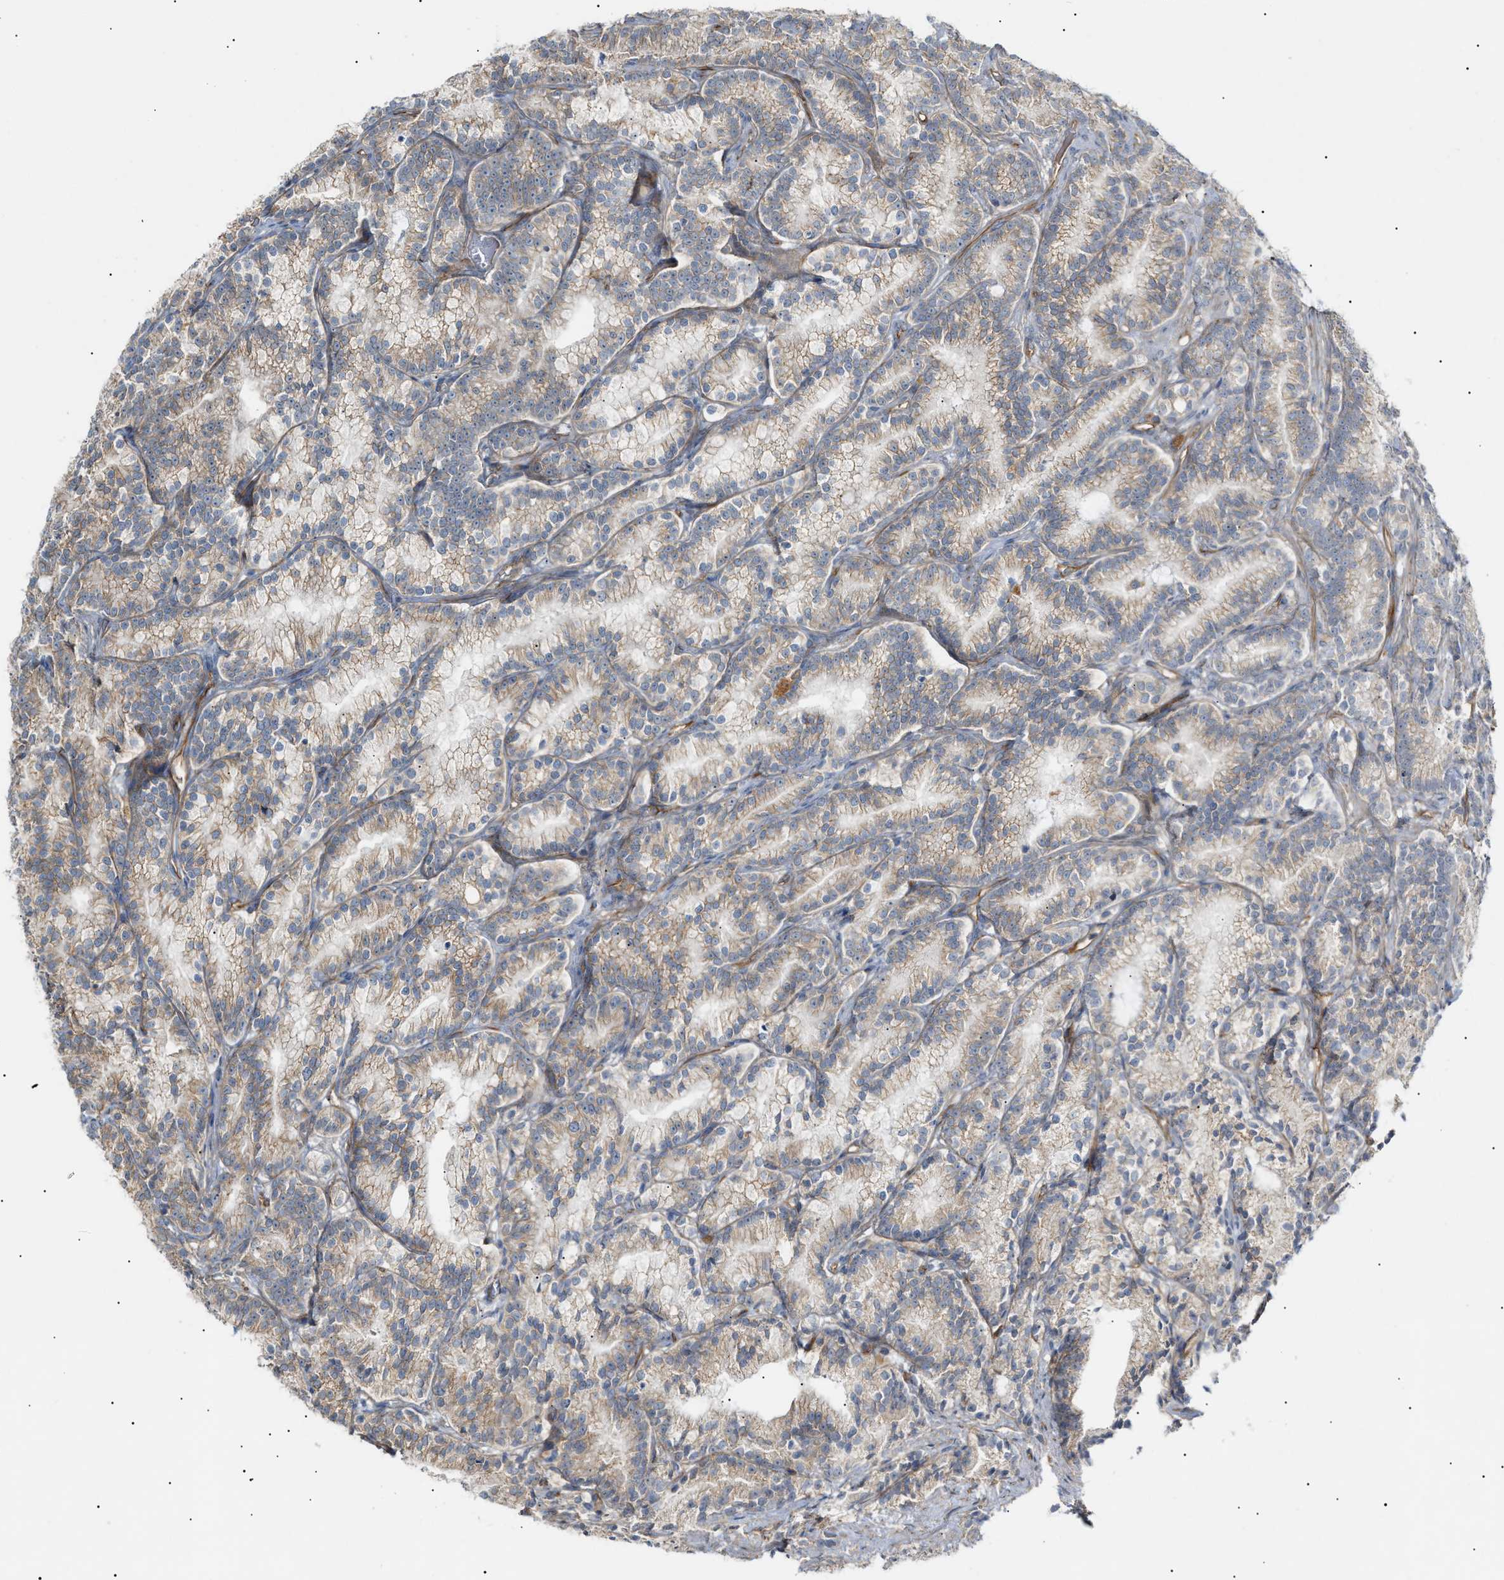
{"staining": {"intensity": "weak", "quantity": "<25%", "location": "cytoplasmic/membranous"}, "tissue": "prostate cancer", "cell_type": "Tumor cells", "image_type": "cancer", "snomed": [{"axis": "morphology", "description": "Adenocarcinoma, Low grade"}, {"axis": "topography", "description": "Prostate"}], "caption": "Histopathology image shows no significant protein expression in tumor cells of prostate adenocarcinoma (low-grade).", "gene": "ZFHX2", "patient": {"sex": "male", "age": 89}}